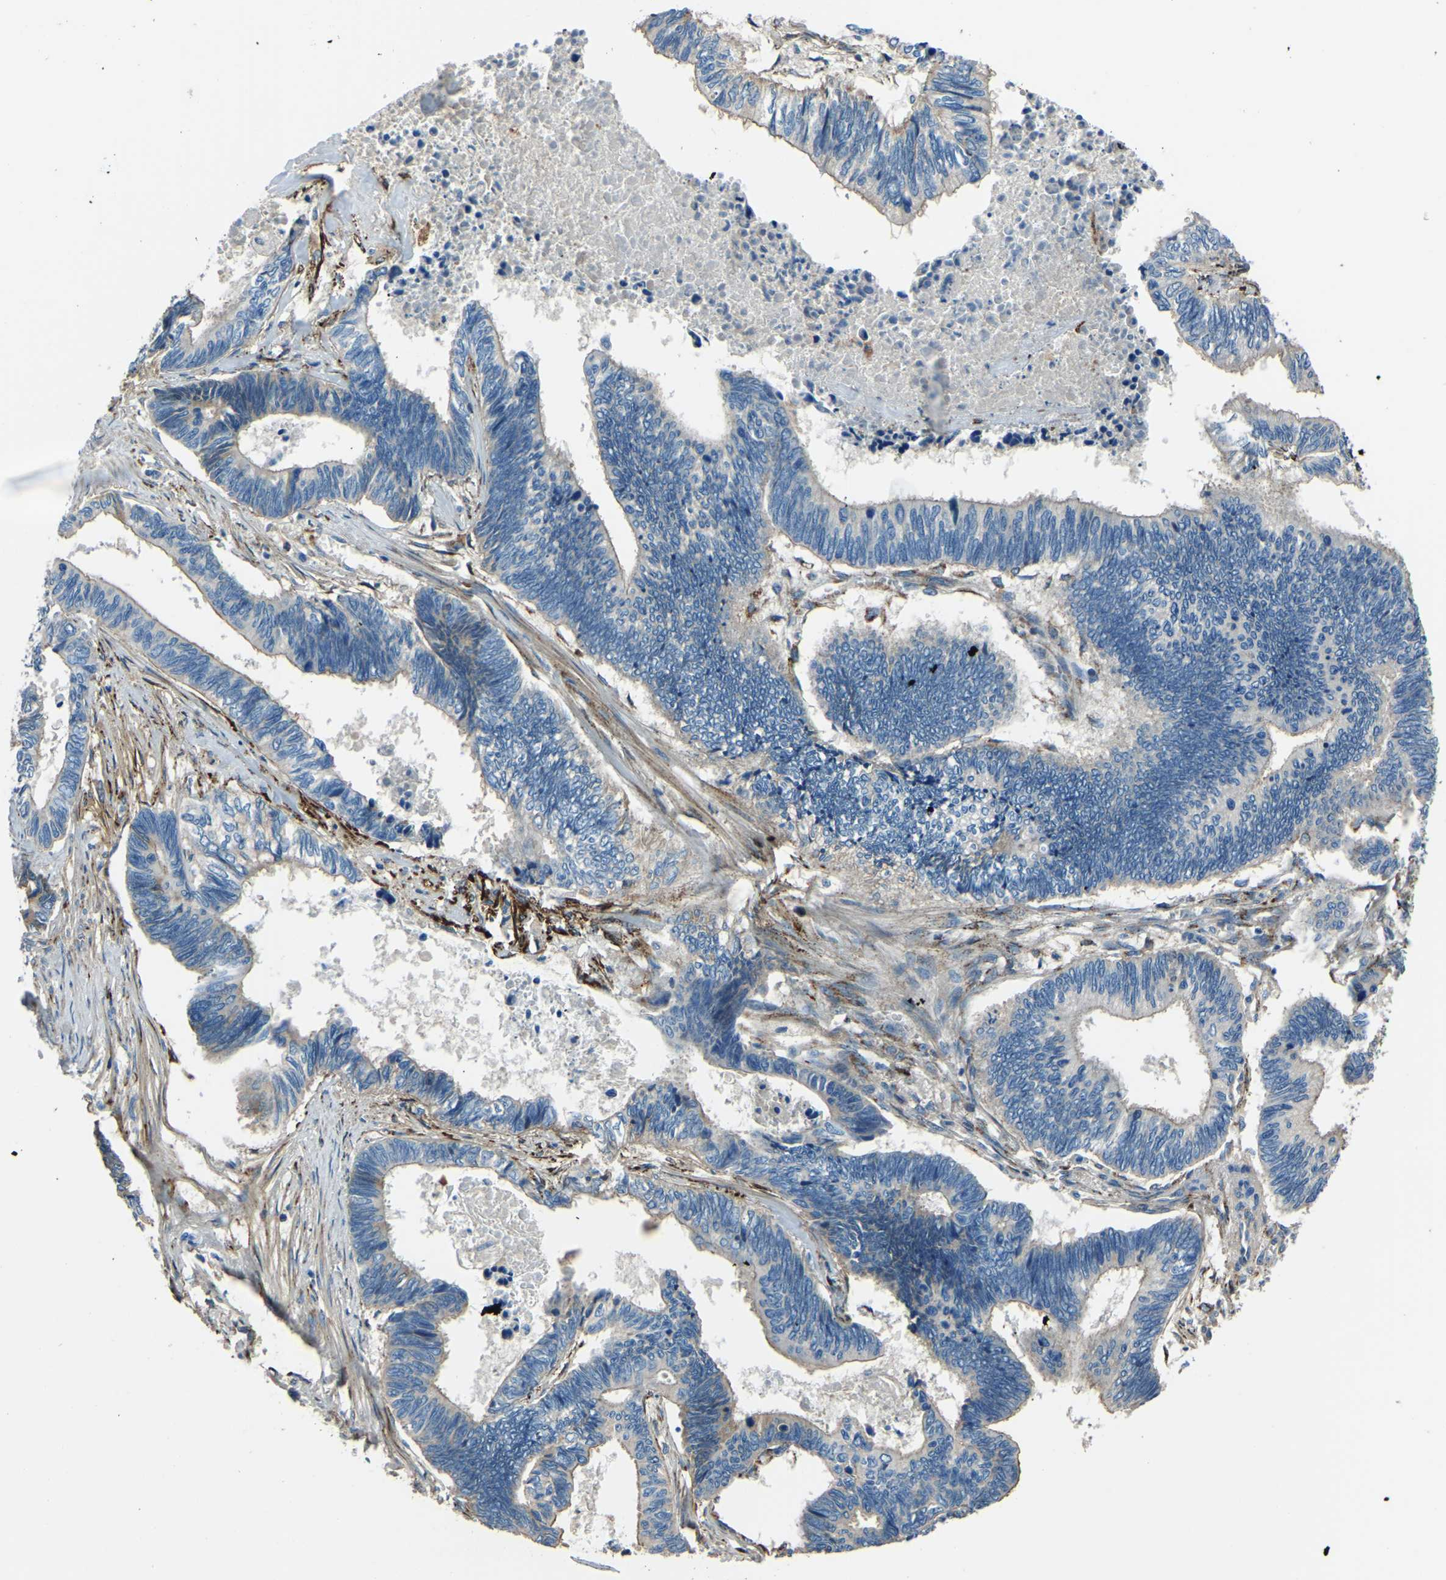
{"staining": {"intensity": "moderate", "quantity": "<25%", "location": "cytoplasmic/membranous"}, "tissue": "pancreatic cancer", "cell_type": "Tumor cells", "image_type": "cancer", "snomed": [{"axis": "morphology", "description": "Adenocarcinoma, NOS"}, {"axis": "topography", "description": "Pancreas"}], "caption": "IHC micrograph of neoplastic tissue: human adenocarcinoma (pancreatic) stained using IHC demonstrates low levels of moderate protein expression localized specifically in the cytoplasmic/membranous of tumor cells, appearing as a cytoplasmic/membranous brown color.", "gene": "COL3A1", "patient": {"sex": "female", "age": 70}}